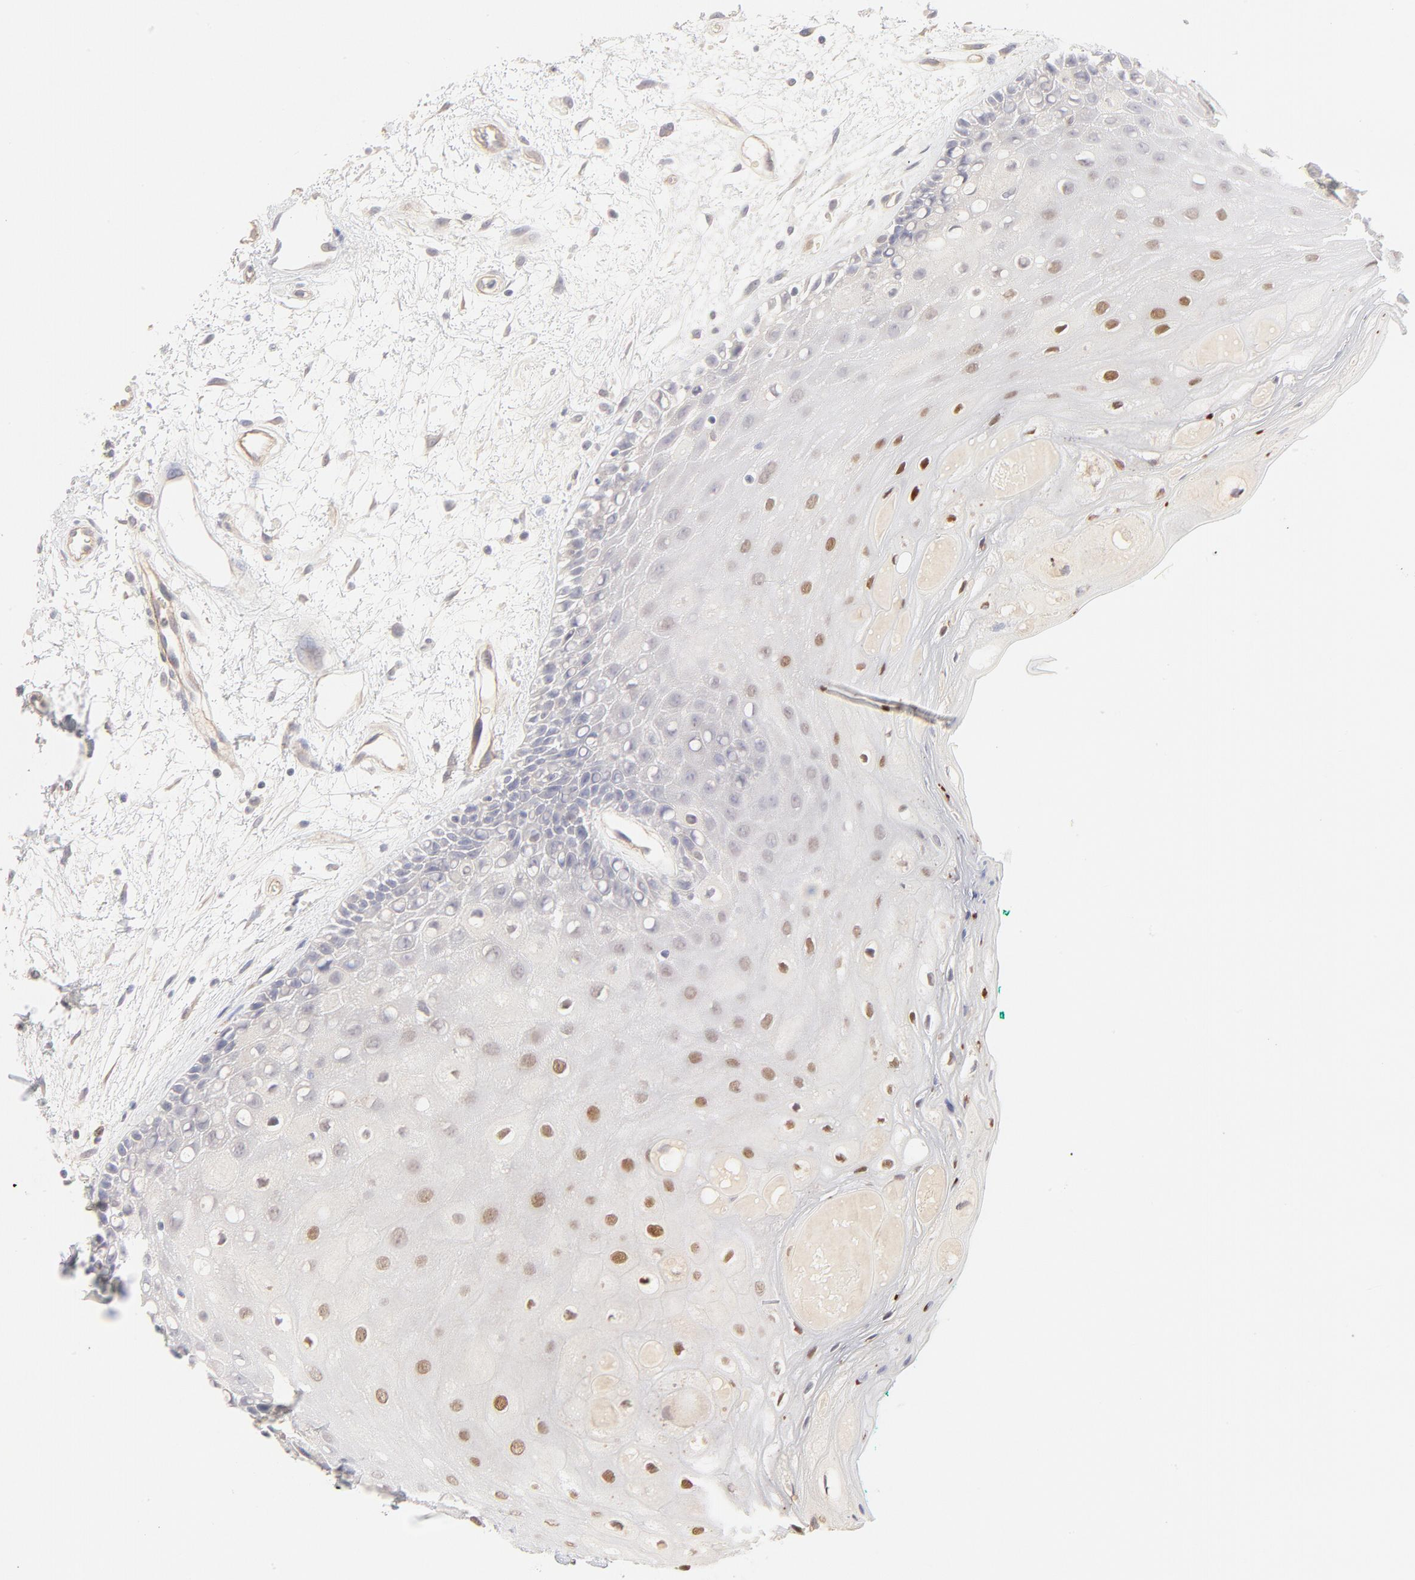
{"staining": {"intensity": "moderate", "quantity": "25%-75%", "location": "nuclear"}, "tissue": "oral mucosa", "cell_type": "Squamous epithelial cells", "image_type": "normal", "snomed": [{"axis": "morphology", "description": "Normal tissue, NOS"}, {"axis": "morphology", "description": "Squamous cell carcinoma, NOS"}, {"axis": "topography", "description": "Skeletal muscle"}, {"axis": "topography", "description": "Oral tissue"}, {"axis": "topography", "description": "Head-Neck"}], "caption": "Benign oral mucosa shows moderate nuclear staining in about 25%-75% of squamous epithelial cells, visualized by immunohistochemistry.", "gene": "ELF3", "patient": {"sex": "female", "age": 84}}